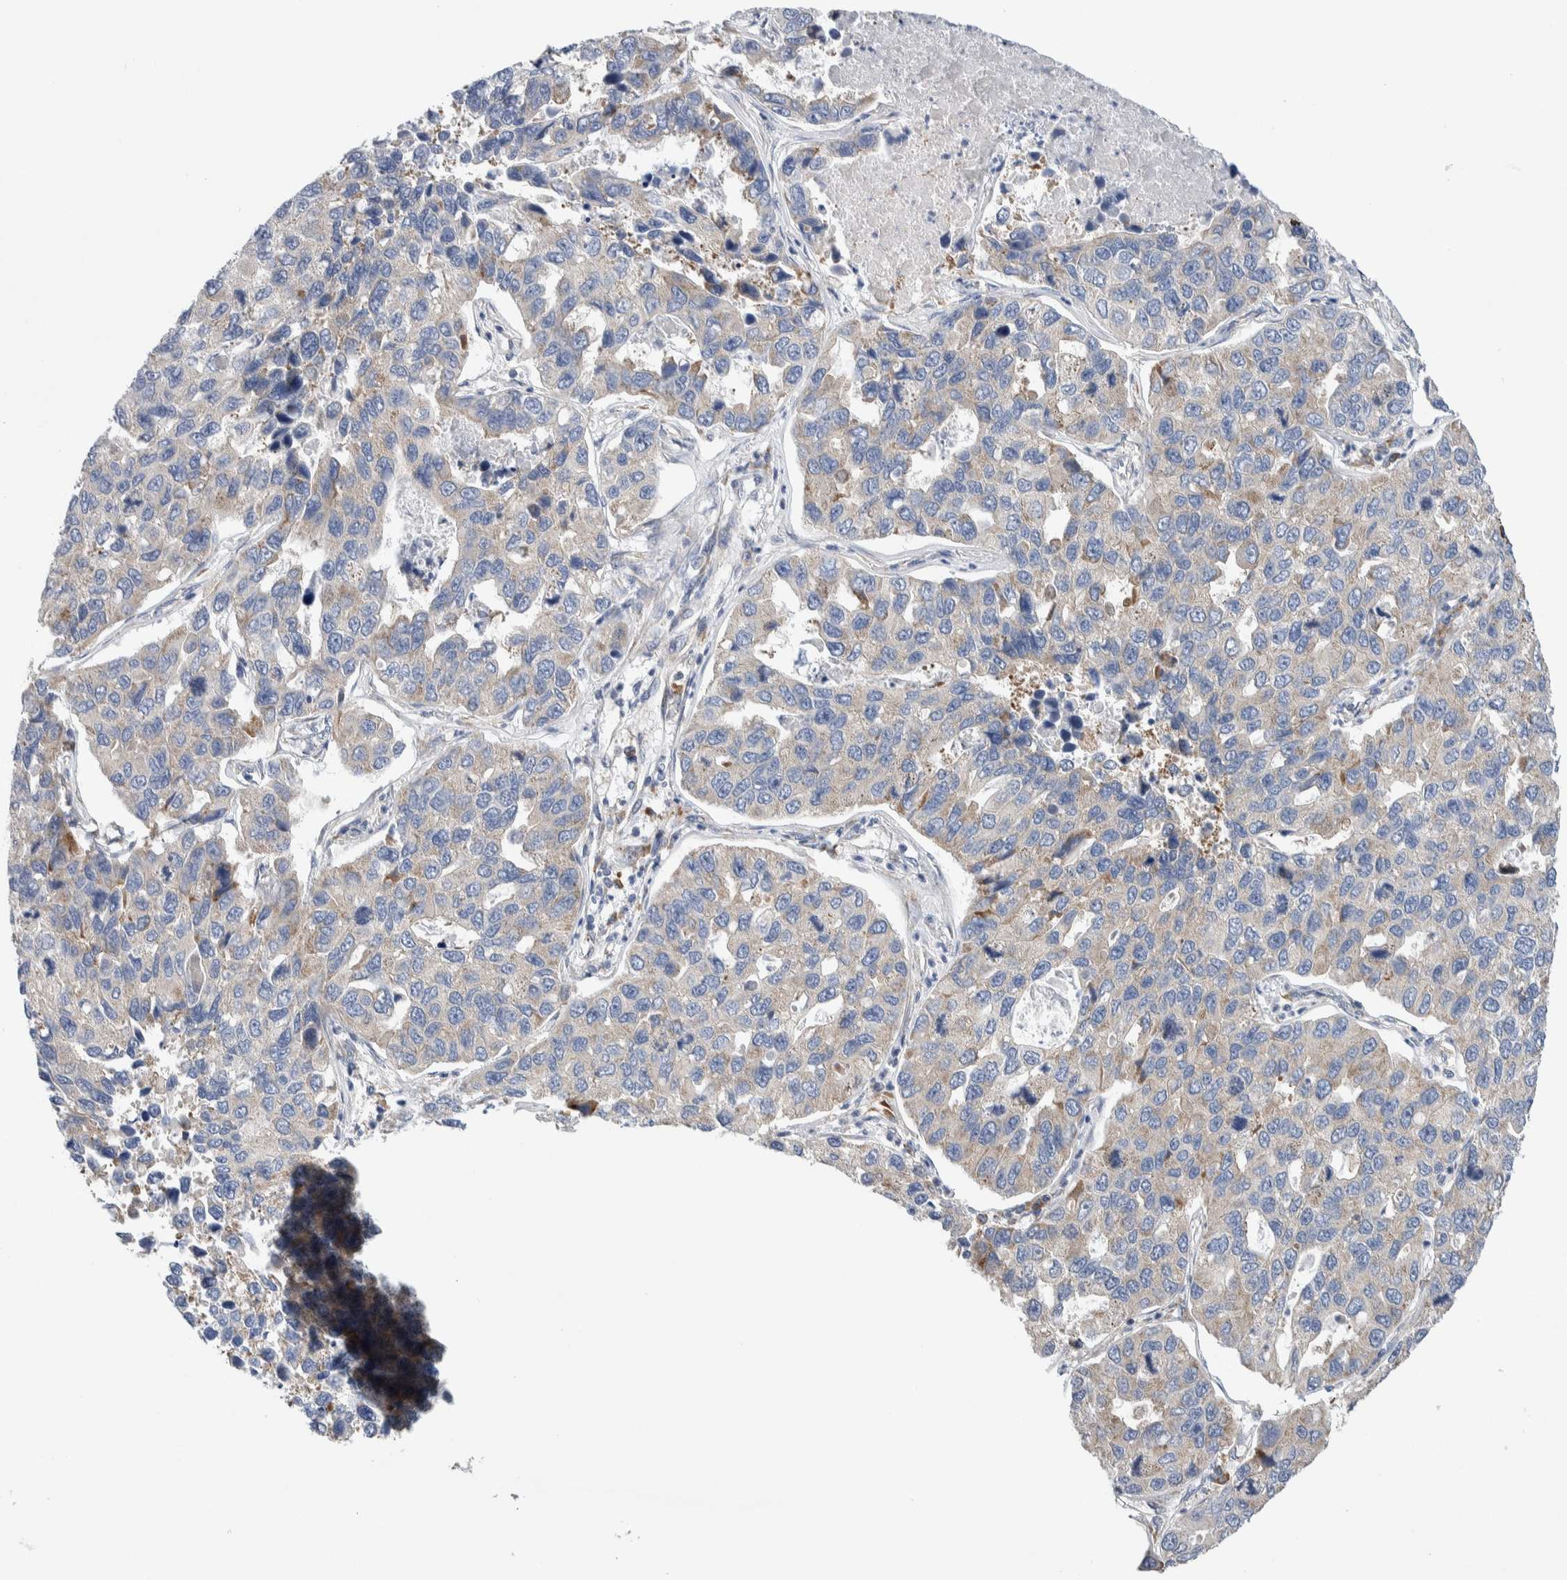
{"staining": {"intensity": "weak", "quantity": "<25%", "location": "cytoplasmic/membranous"}, "tissue": "lung cancer", "cell_type": "Tumor cells", "image_type": "cancer", "snomed": [{"axis": "morphology", "description": "Adenocarcinoma, NOS"}, {"axis": "topography", "description": "Lung"}], "caption": "Immunohistochemistry (IHC) of adenocarcinoma (lung) reveals no expression in tumor cells.", "gene": "RACK1", "patient": {"sex": "male", "age": 64}}